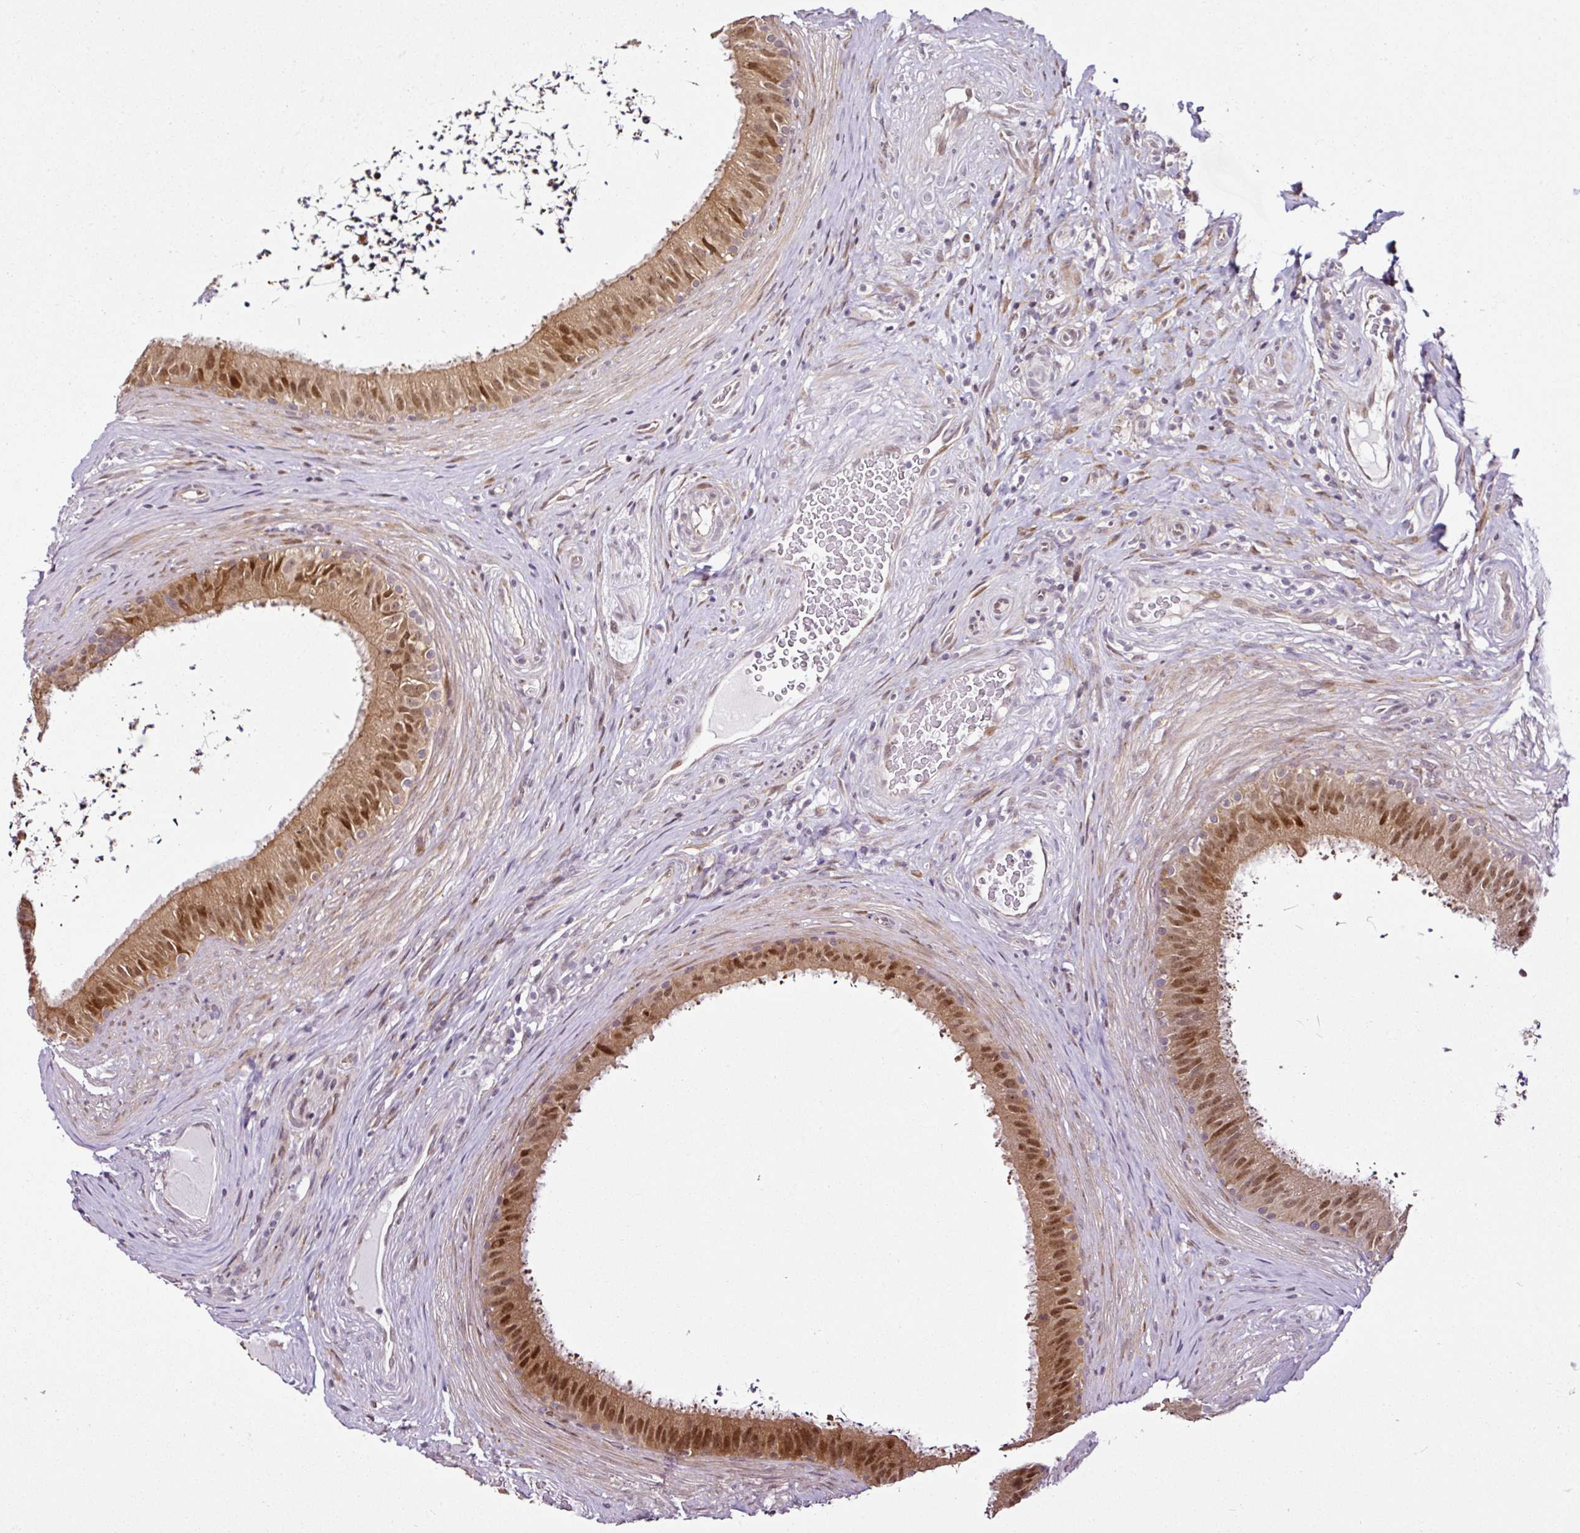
{"staining": {"intensity": "moderate", "quantity": ">75%", "location": "nuclear"}, "tissue": "epididymis", "cell_type": "Glandular cells", "image_type": "normal", "snomed": [{"axis": "morphology", "description": "Normal tissue, NOS"}, {"axis": "topography", "description": "Testis"}, {"axis": "topography", "description": "Epididymis"}], "caption": "A micrograph of human epididymis stained for a protein shows moderate nuclear brown staining in glandular cells.", "gene": "COPRS", "patient": {"sex": "male", "age": 41}}